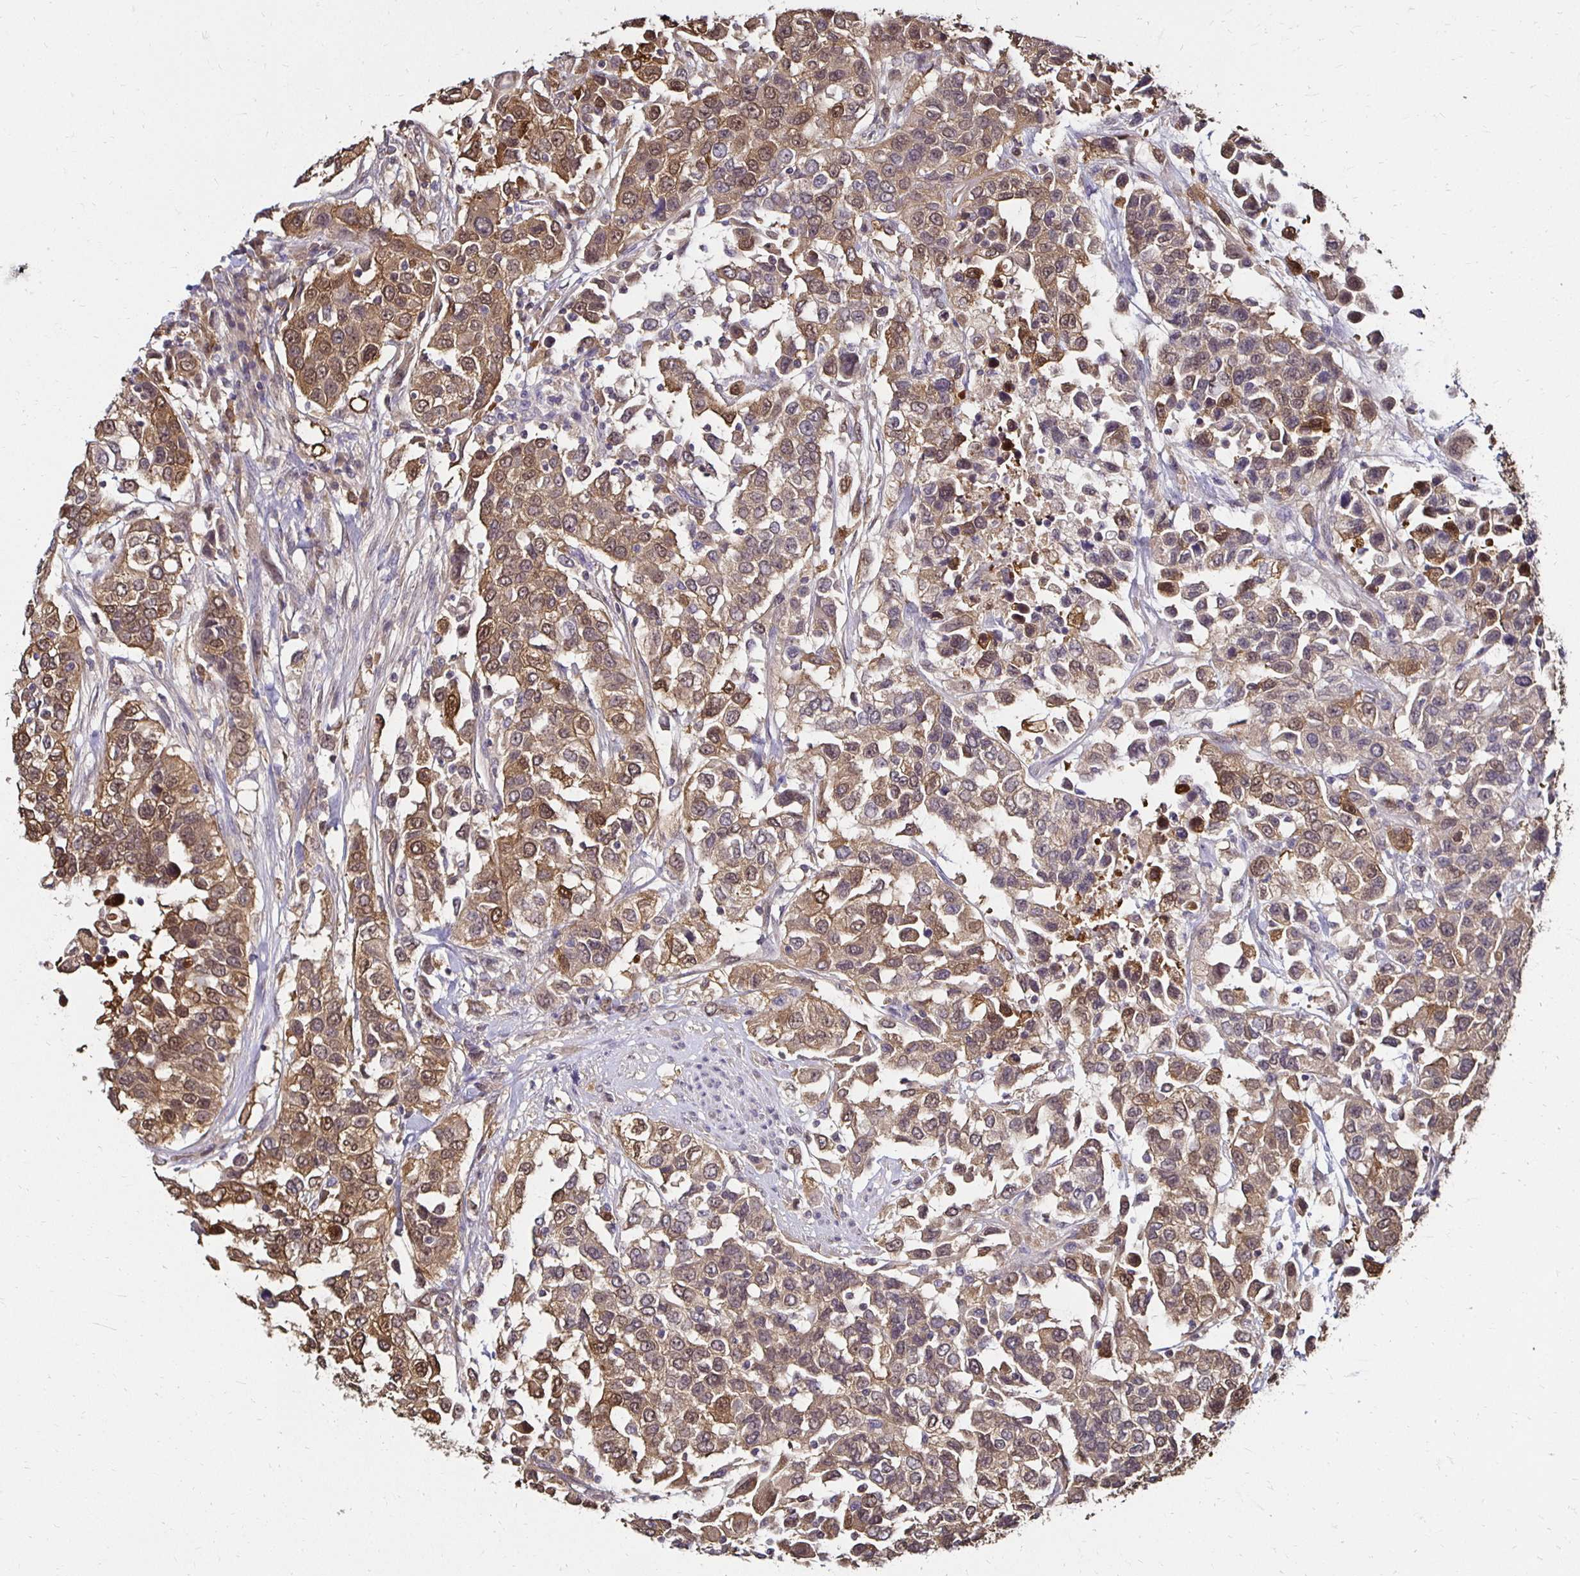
{"staining": {"intensity": "moderate", "quantity": ">75%", "location": "cytoplasmic/membranous,nuclear"}, "tissue": "urothelial cancer", "cell_type": "Tumor cells", "image_type": "cancer", "snomed": [{"axis": "morphology", "description": "Urothelial carcinoma, High grade"}, {"axis": "topography", "description": "Urinary bladder"}], "caption": "An immunohistochemistry (IHC) histopathology image of neoplastic tissue is shown. Protein staining in brown shows moderate cytoplasmic/membranous and nuclear positivity in urothelial cancer within tumor cells. Immunohistochemistry (ihc) stains the protein in brown and the nuclei are stained blue.", "gene": "TXN", "patient": {"sex": "female", "age": 80}}